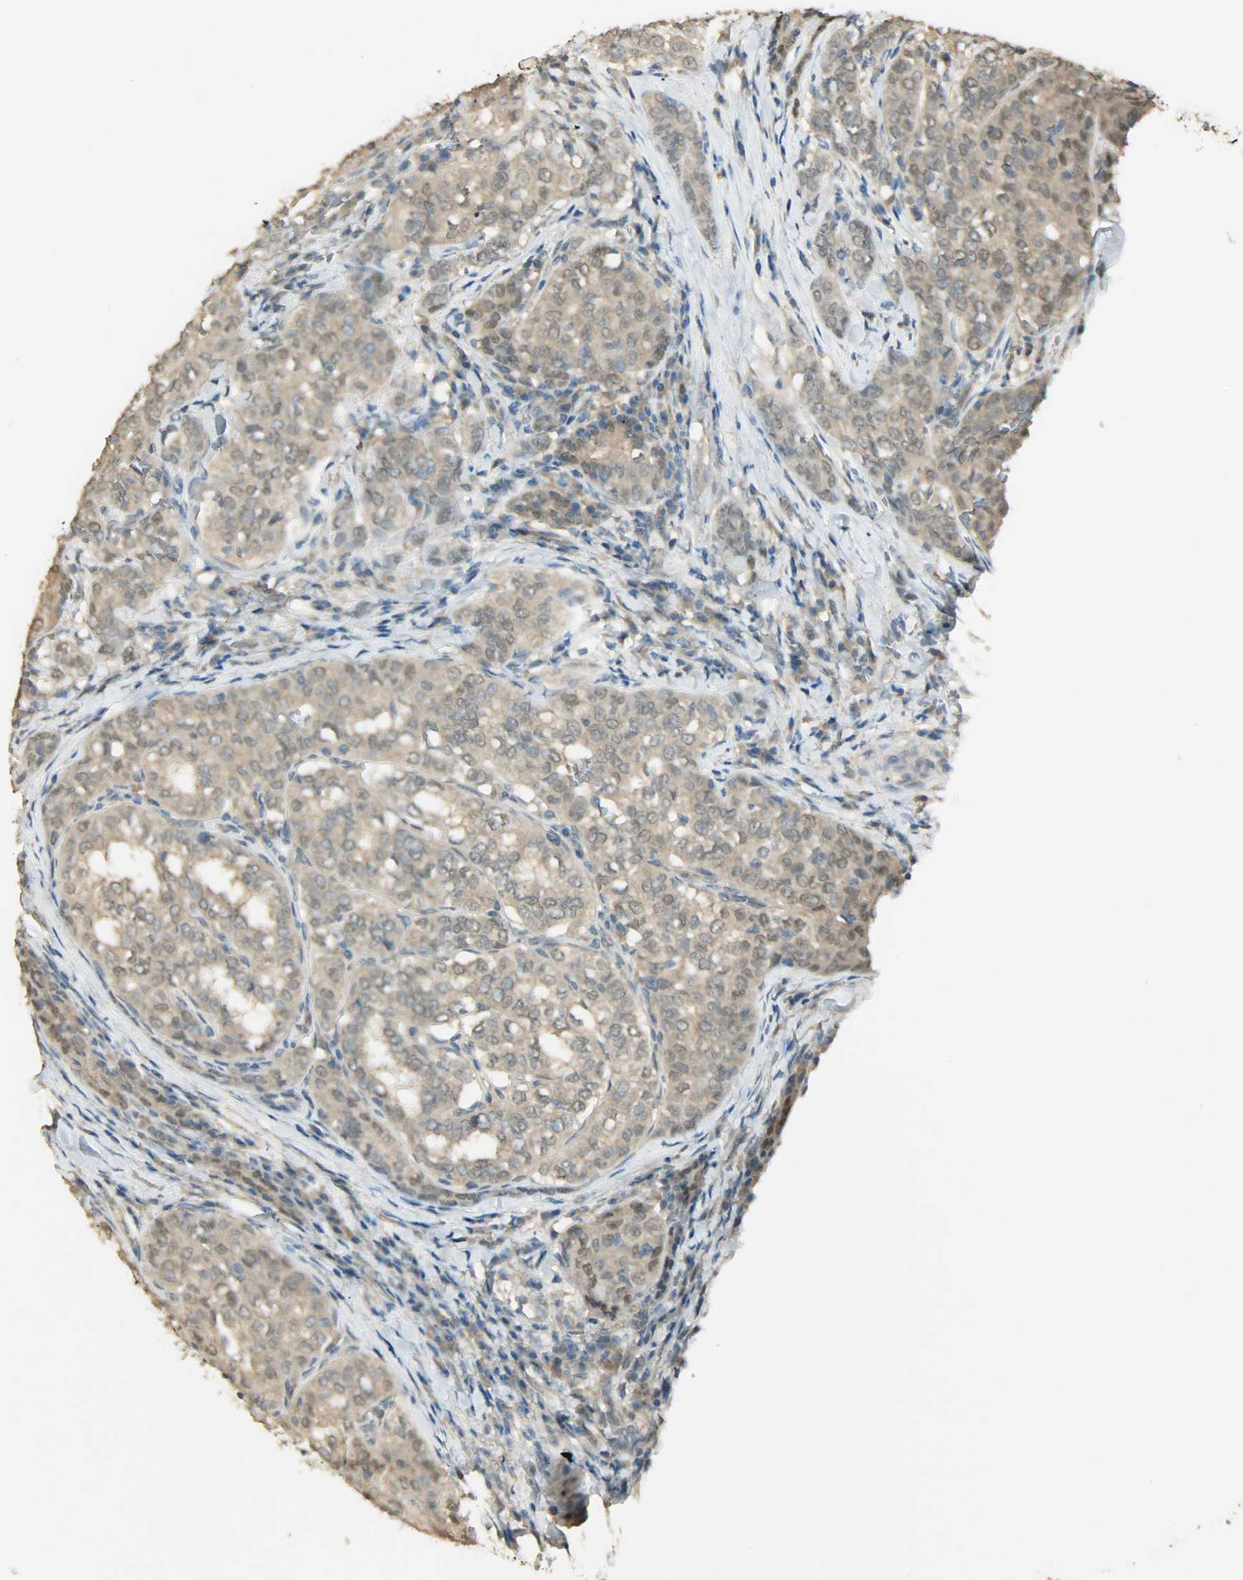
{"staining": {"intensity": "weak", "quantity": ">75%", "location": "cytoplasmic/membranous,nuclear"}, "tissue": "thyroid cancer", "cell_type": "Tumor cells", "image_type": "cancer", "snomed": [{"axis": "morphology", "description": "Papillary adenocarcinoma, NOS"}, {"axis": "topography", "description": "Thyroid gland"}], "caption": "Immunohistochemical staining of thyroid papillary adenocarcinoma displays low levels of weak cytoplasmic/membranous and nuclear expression in approximately >75% of tumor cells.", "gene": "PRMT5", "patient": {"sex": "female", "age": 30}}